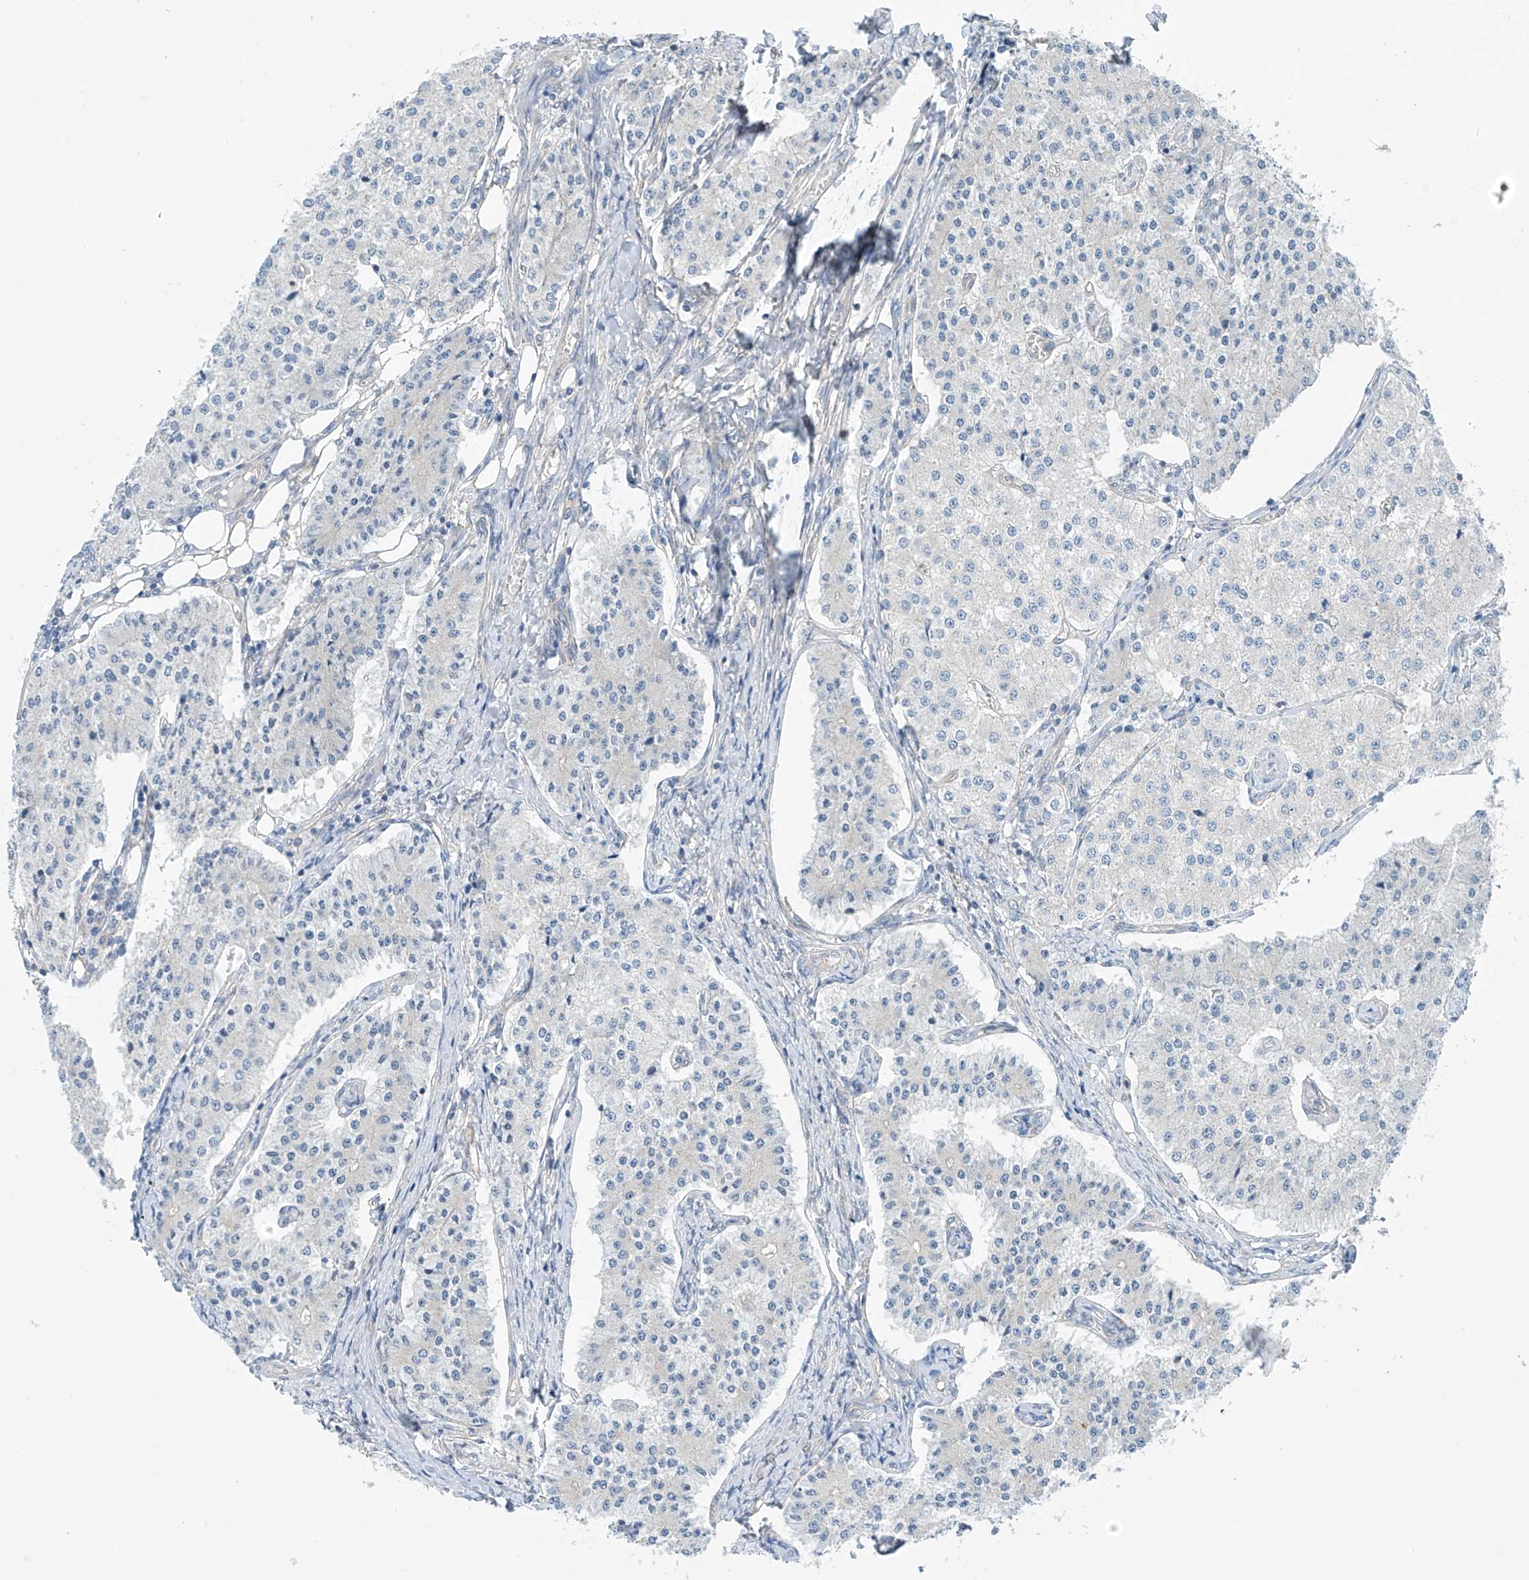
{"staining": {"intensity": "negative", "quantity": "none", "location": "none"}, "tissue": "carcinoid", "cell_type": "Tumor cells", "image_type": "cancer", "snomed": [{"axis": "morphology", "description": "Carcinoid, malignant, NOS"}, {"axis": "topography", "description": "Colon"}], "caption": "Carcinoid was stained to show a protein in brown. There is no significant positivity in tumor cells.", "gene": "REPS1", "patient": {"sex": "female", "age": 52}}